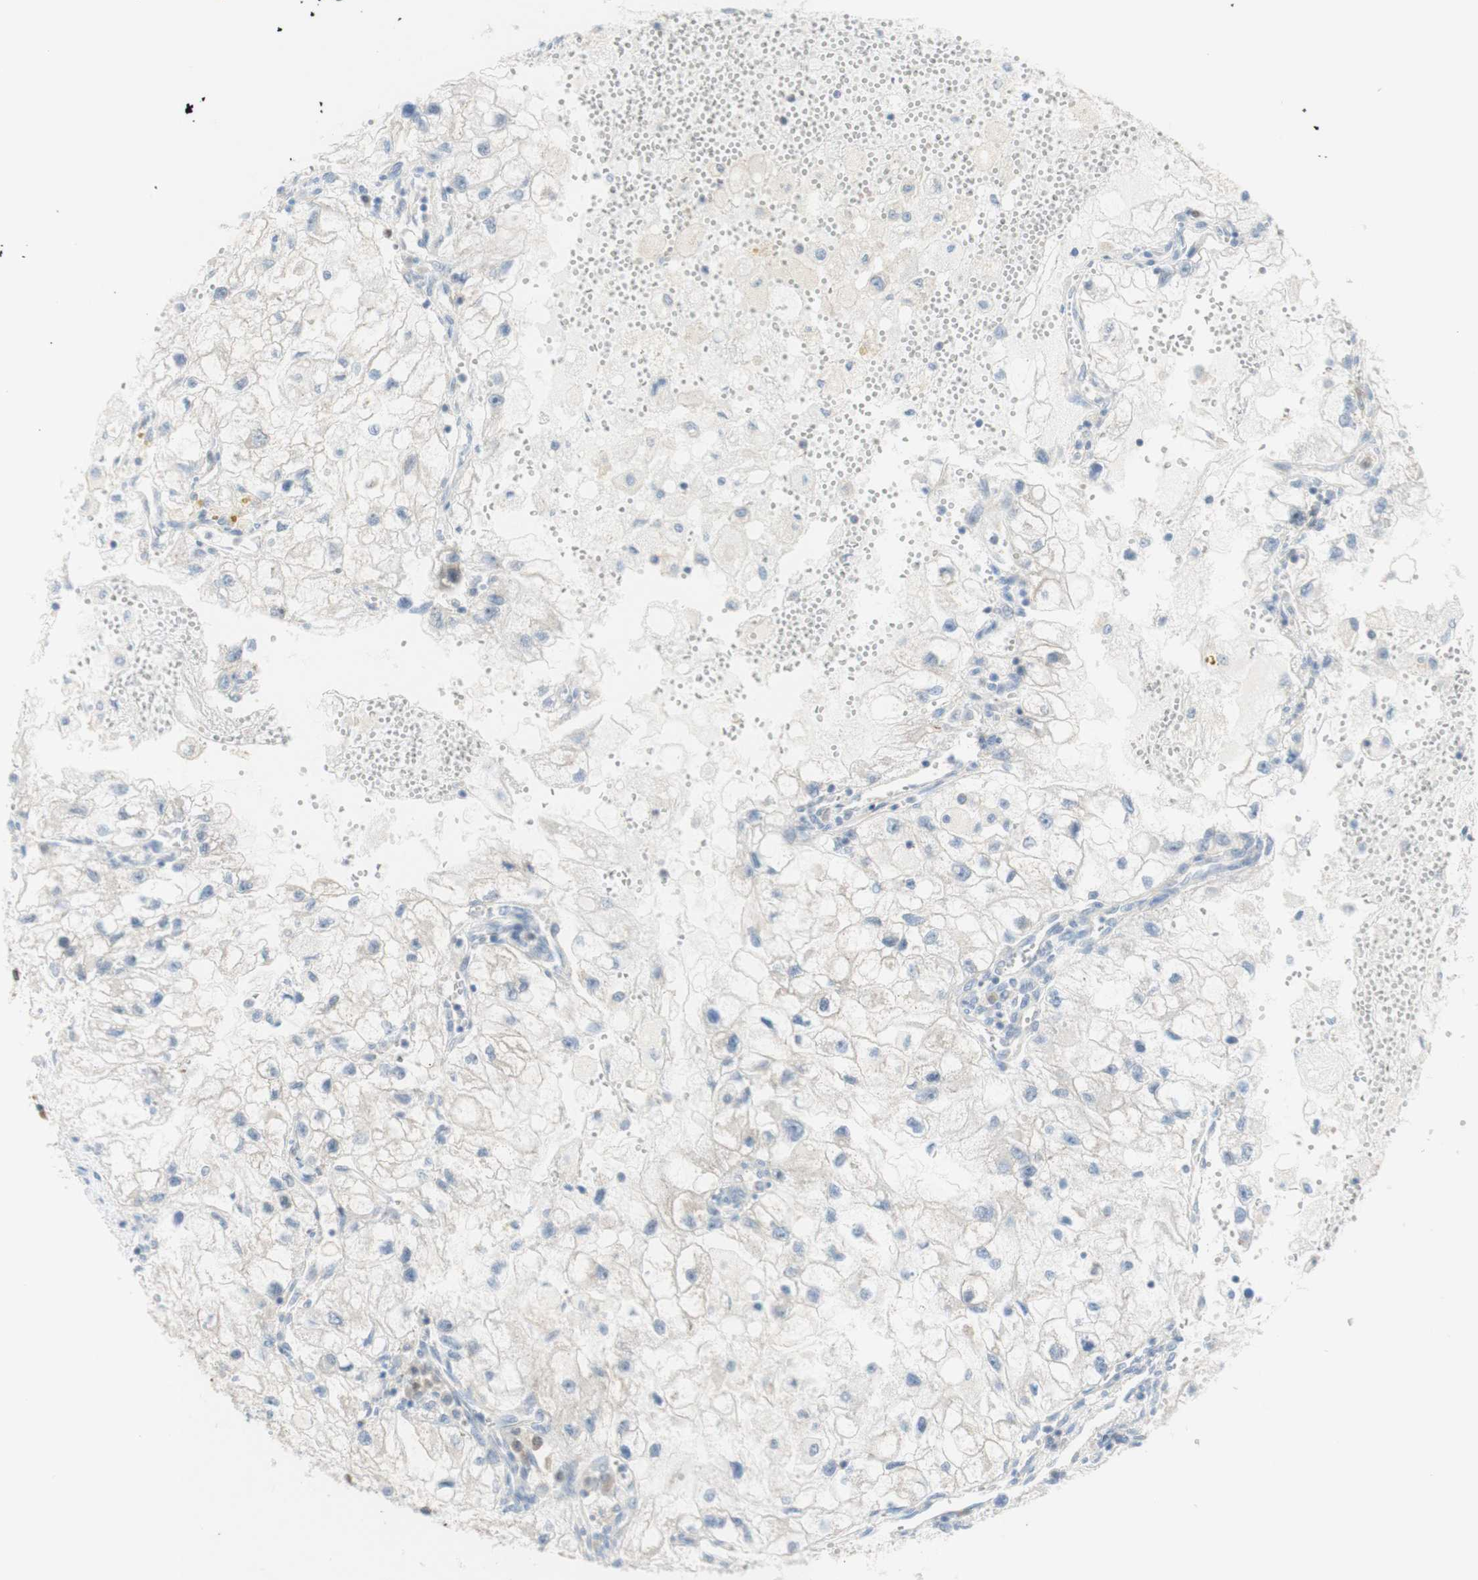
{"staining": {"intensity": "negative", "quantity": "none", "location": "none"}, "tissue": "renal cancer", "cell_type": "Tumor cells", "image_type": "cancer", "snomed": [{"axis": "morphology", "description": "Adenocarcinoma, NOS"}, {"axis": "topography", "description": "Kidney"}], "caption": "Protein analysis of renal adenocarcinoma reveals no significant staining in tumor cells.", "gene": "POU2AF1", "patient": {"sex": "female", "age": 70}}